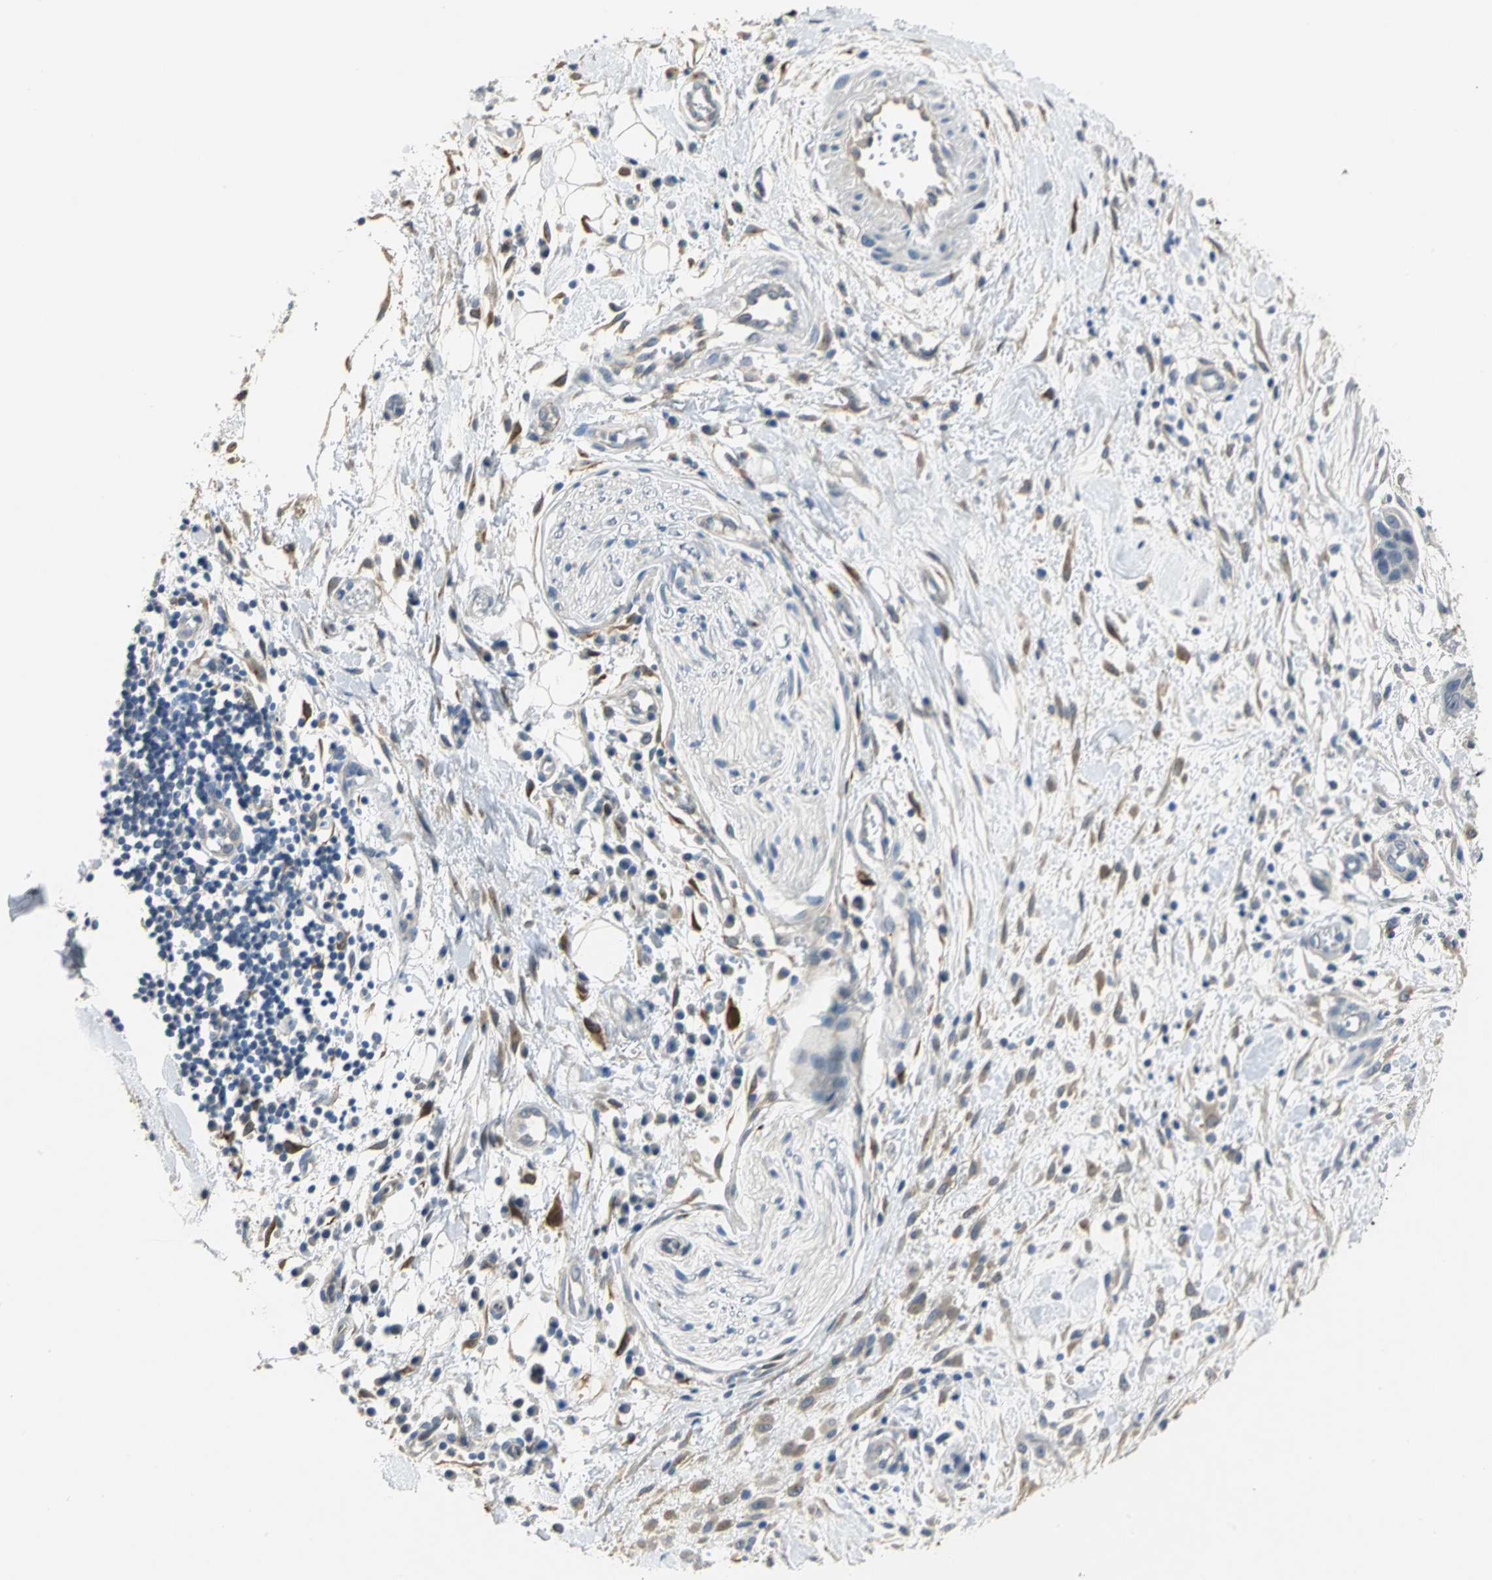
{"staining": {"intensity": "moderate", "quantity": "25%-75%", "location": "cytoplasmic/membranous"}, "tissue": "pancreatic cancer", "cell_type": "Tumor cells", "image_type": "cancer", "snomed": [{"axis": "morphology", "description": "Adenocarcinoma, NOS"}, {"axis": "topography", "description": "Pancreas"}], "caption": "Pancreatic adenocarcinoma was stained to show a protein in brown. There is medium levels of moderate cytoplasmic/membranous expression in approximately 25%-75% of tumor cells. The protein is shown in brown color, while the nuclei are stained blue.", "gene": "IL17RB", "patient": {"sex": "female", "age": 60}}